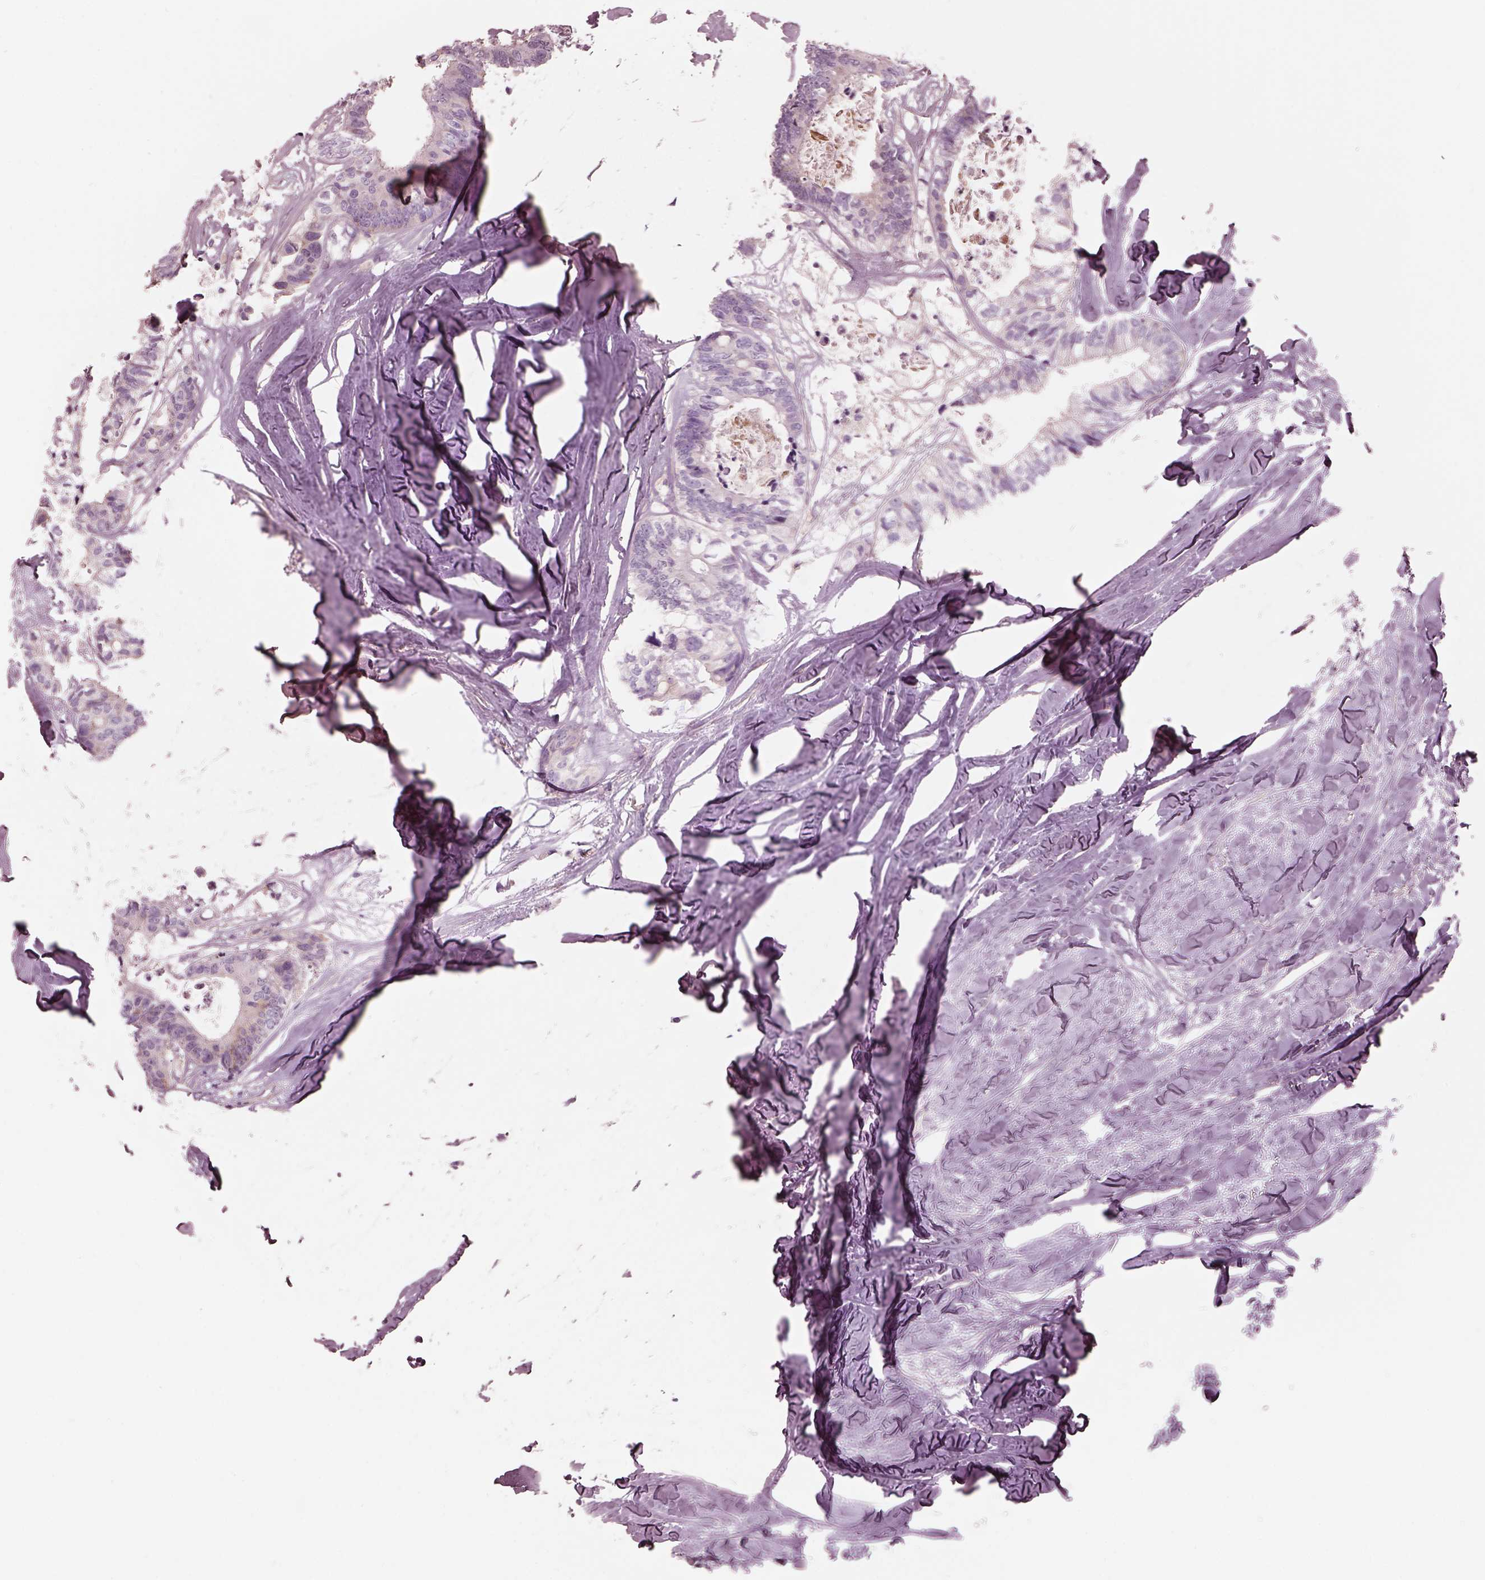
{"staining": {"intensity": "negative", "quantity": "none", "location": "none"}, "tissue": "colorectal cancer", "cell_type": "Tumor cells", "image_type": "cancer", "snomed": [{"axis": "morphology", "description": "Adenocarcinoma, NOS"}, {"axis": "topography", "description": "Colon"}, {"axis": "topography", "description": "Rectum"}], "caption": "Immunohistochemical staining of colorectal cancer displays no significant positivity in tumor cells.", "gene": "ELAPOR1", "patient": {"sex": "male", "age": 57}}